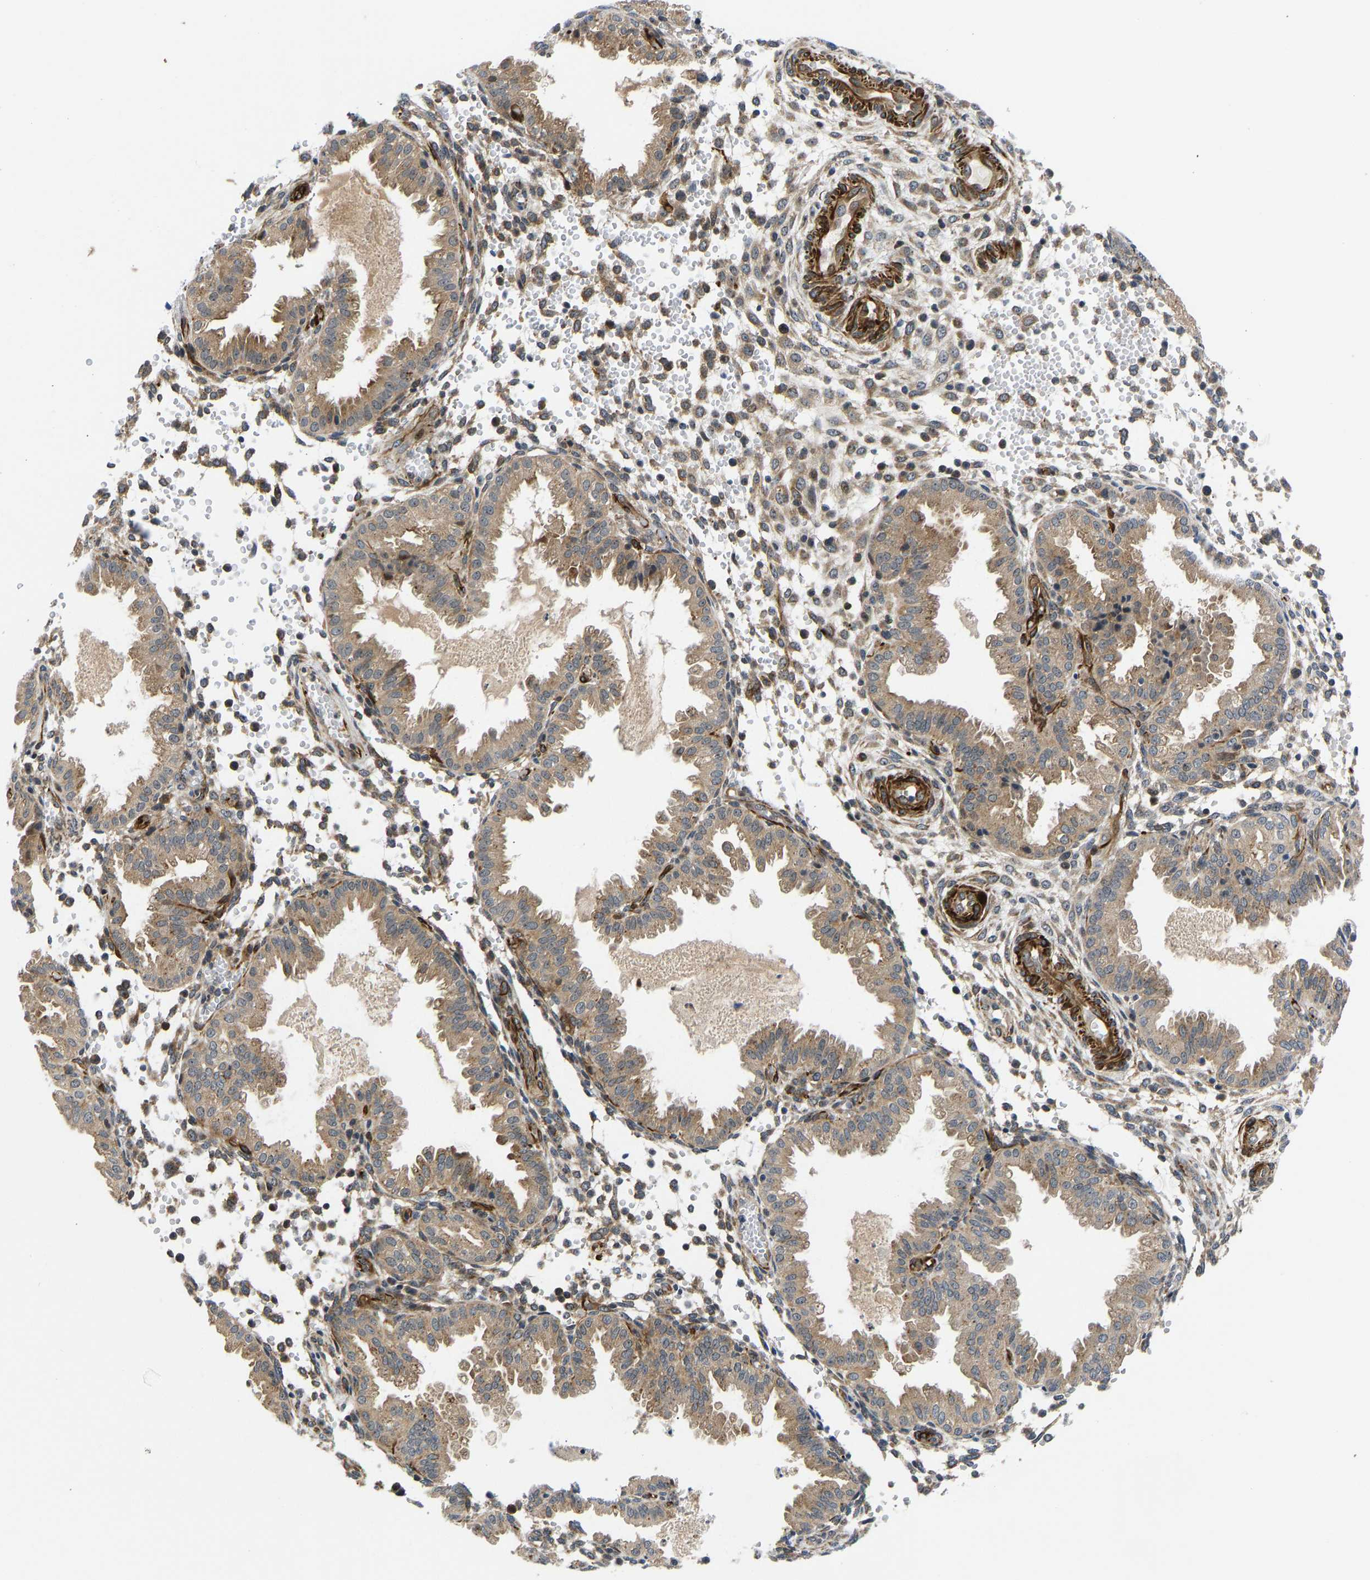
{"staining": {"intensity": "moderate", "quantity": "25%-75%", "location": "cytoplasmic/membranous"}, "tissue": "endometrium", "cell_type": "Cells in endometrial stroma", "image_type": "normal", "snomed": [{"axis": "morphology", "description": "Normal tissue, NOS"}, {"axis": "topography", "description": "Endometrium"}], "caption": "Immunohistochemistry staining of unremarkable endometrium, which displays medium levels of moderate cytoplasmic/membranous staining in approximately 25%-75% of cells in endometrial stroma indicating moderate cytoplasmic/membranous protein positivity. The staining was performed using DAB (3,3'-diaminobenzidine) (brown) for protein detection and nuclei were counterstained in hematoxylin (blue).", "gene": "RESF1", "patient": {"sex": "female", "age": 33}}